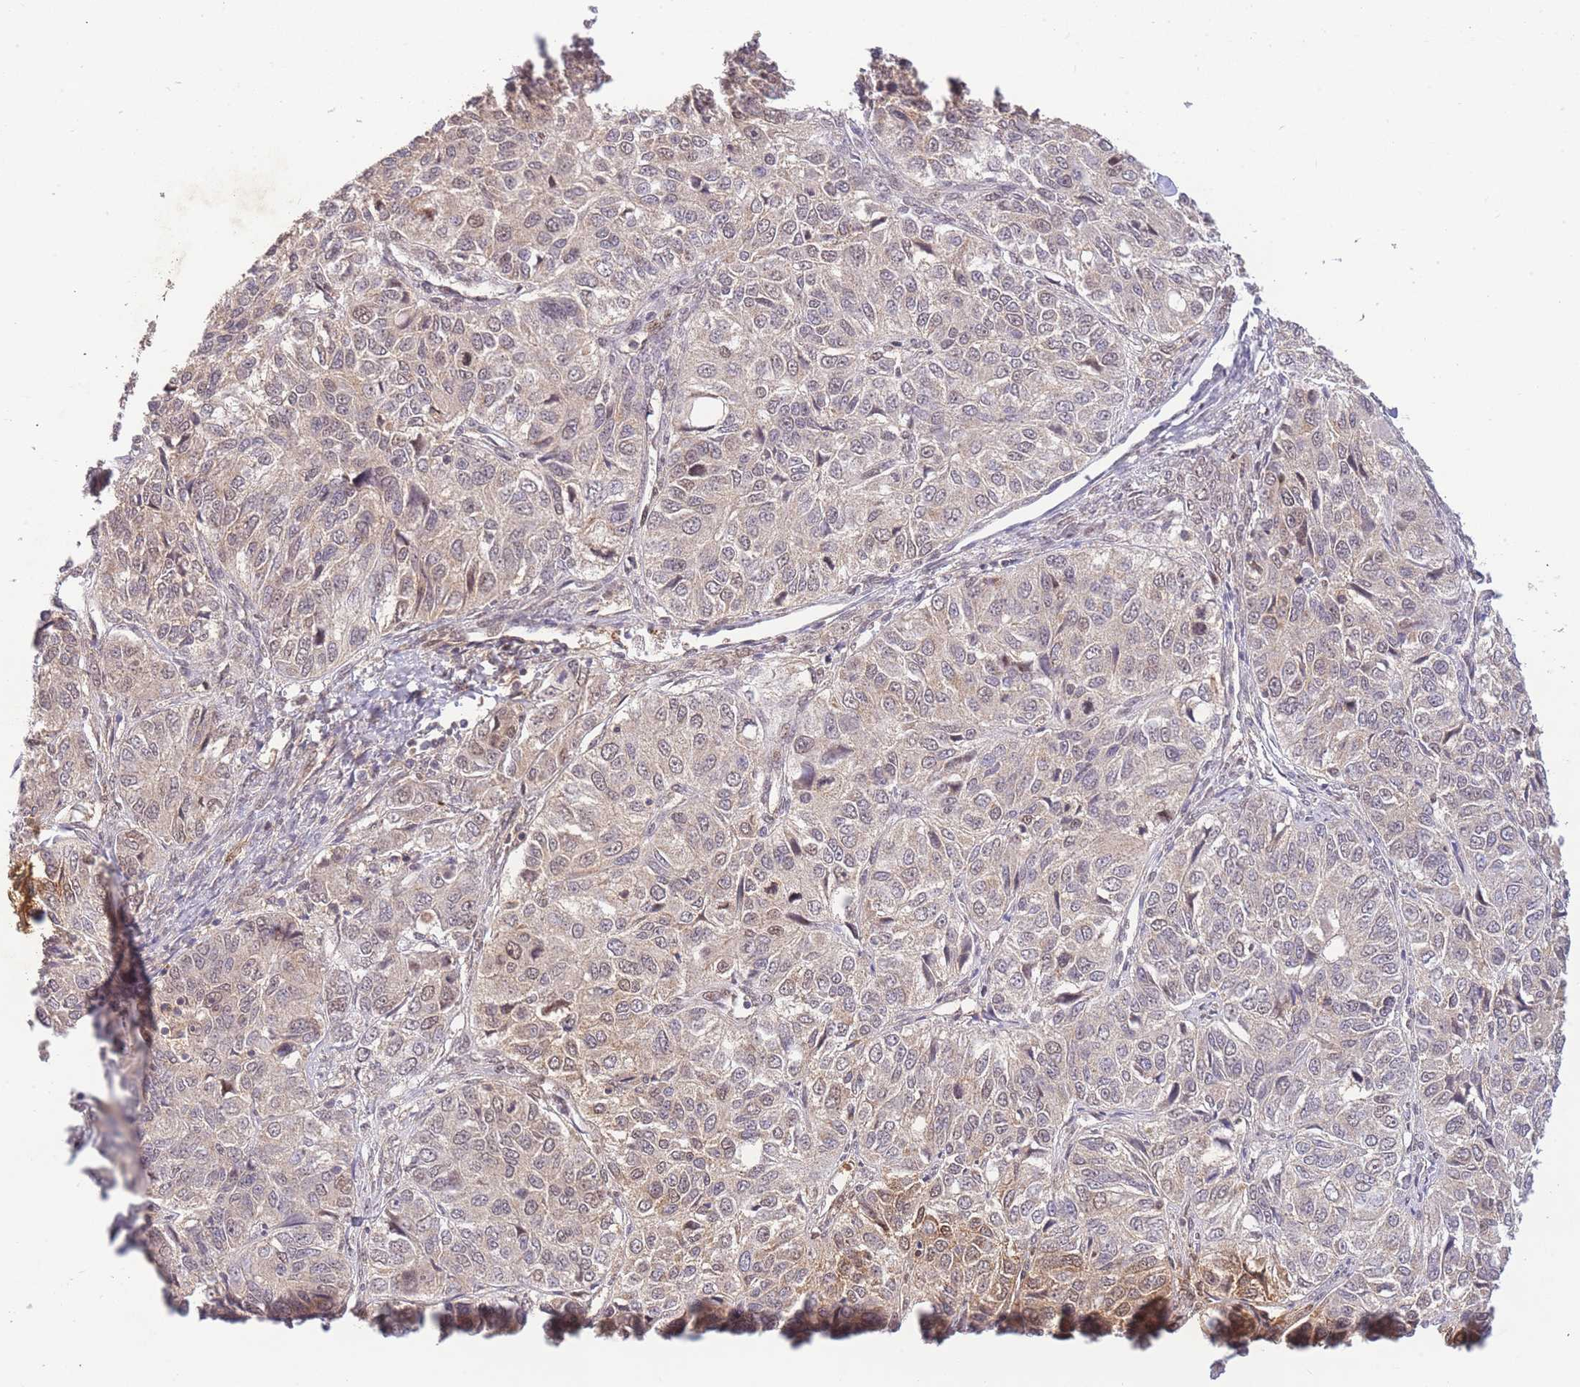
{"staining": {"intensity": "weak", "quantity": "25%-75%", "location": "cytoplasmic/membranous,nuclear"}, "tissue": "ovarian cancer", "cell_type": "Tumor cells", "image_type": "cancer", "snomed": [{"axis": "morphology", "description": "Carcinoma, endometroid"}, {"axis": "topography", "description": "Ovary"}], "caption": "A micrograph of human ovarian endometroid carcinoma stained for a protein displays weak cytoplasmic/membranous and nuclear brown staining in tumor cells.", "gene": "RNF144B", "patient": {"sex": "female", "age": 51}}